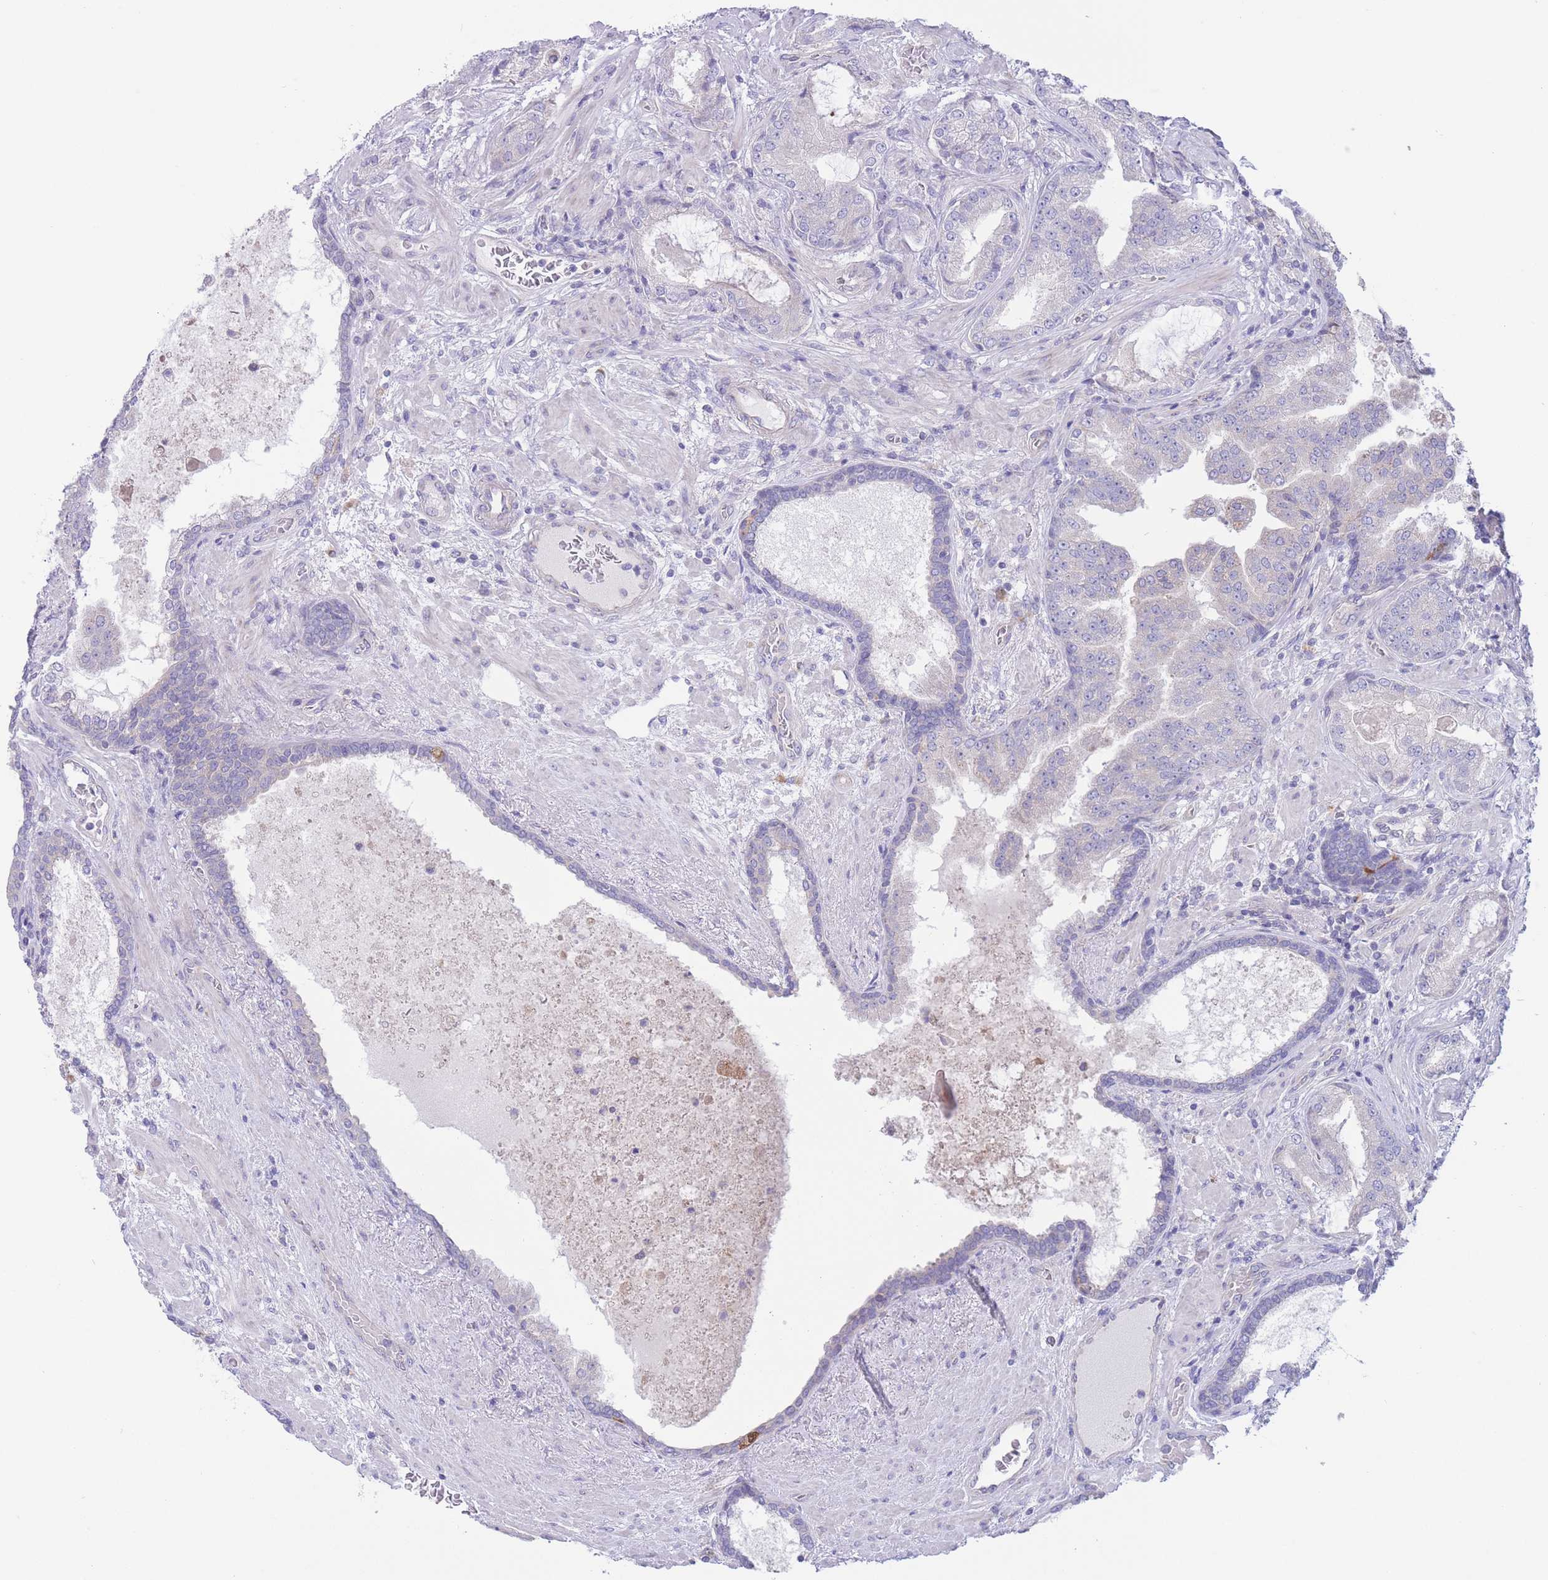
{"staining": {"intensity": "negative", "quantity": "none", "location": "none"}, "tissue": "prostate cancer", "cell_type": "Tumor cells", "image_type": "cancer", "snomed": [{"axis": "morphology", "description": "Adenocarcinoma, High grade"}, {"axis": "topography", "description": "Prostate"}], "caption": "Histopathology image shows no significant protein expression in tumor cells of prostate cancer.", "gene": "ALS2CL", "patient": {"sex": "male", "age": 68}}